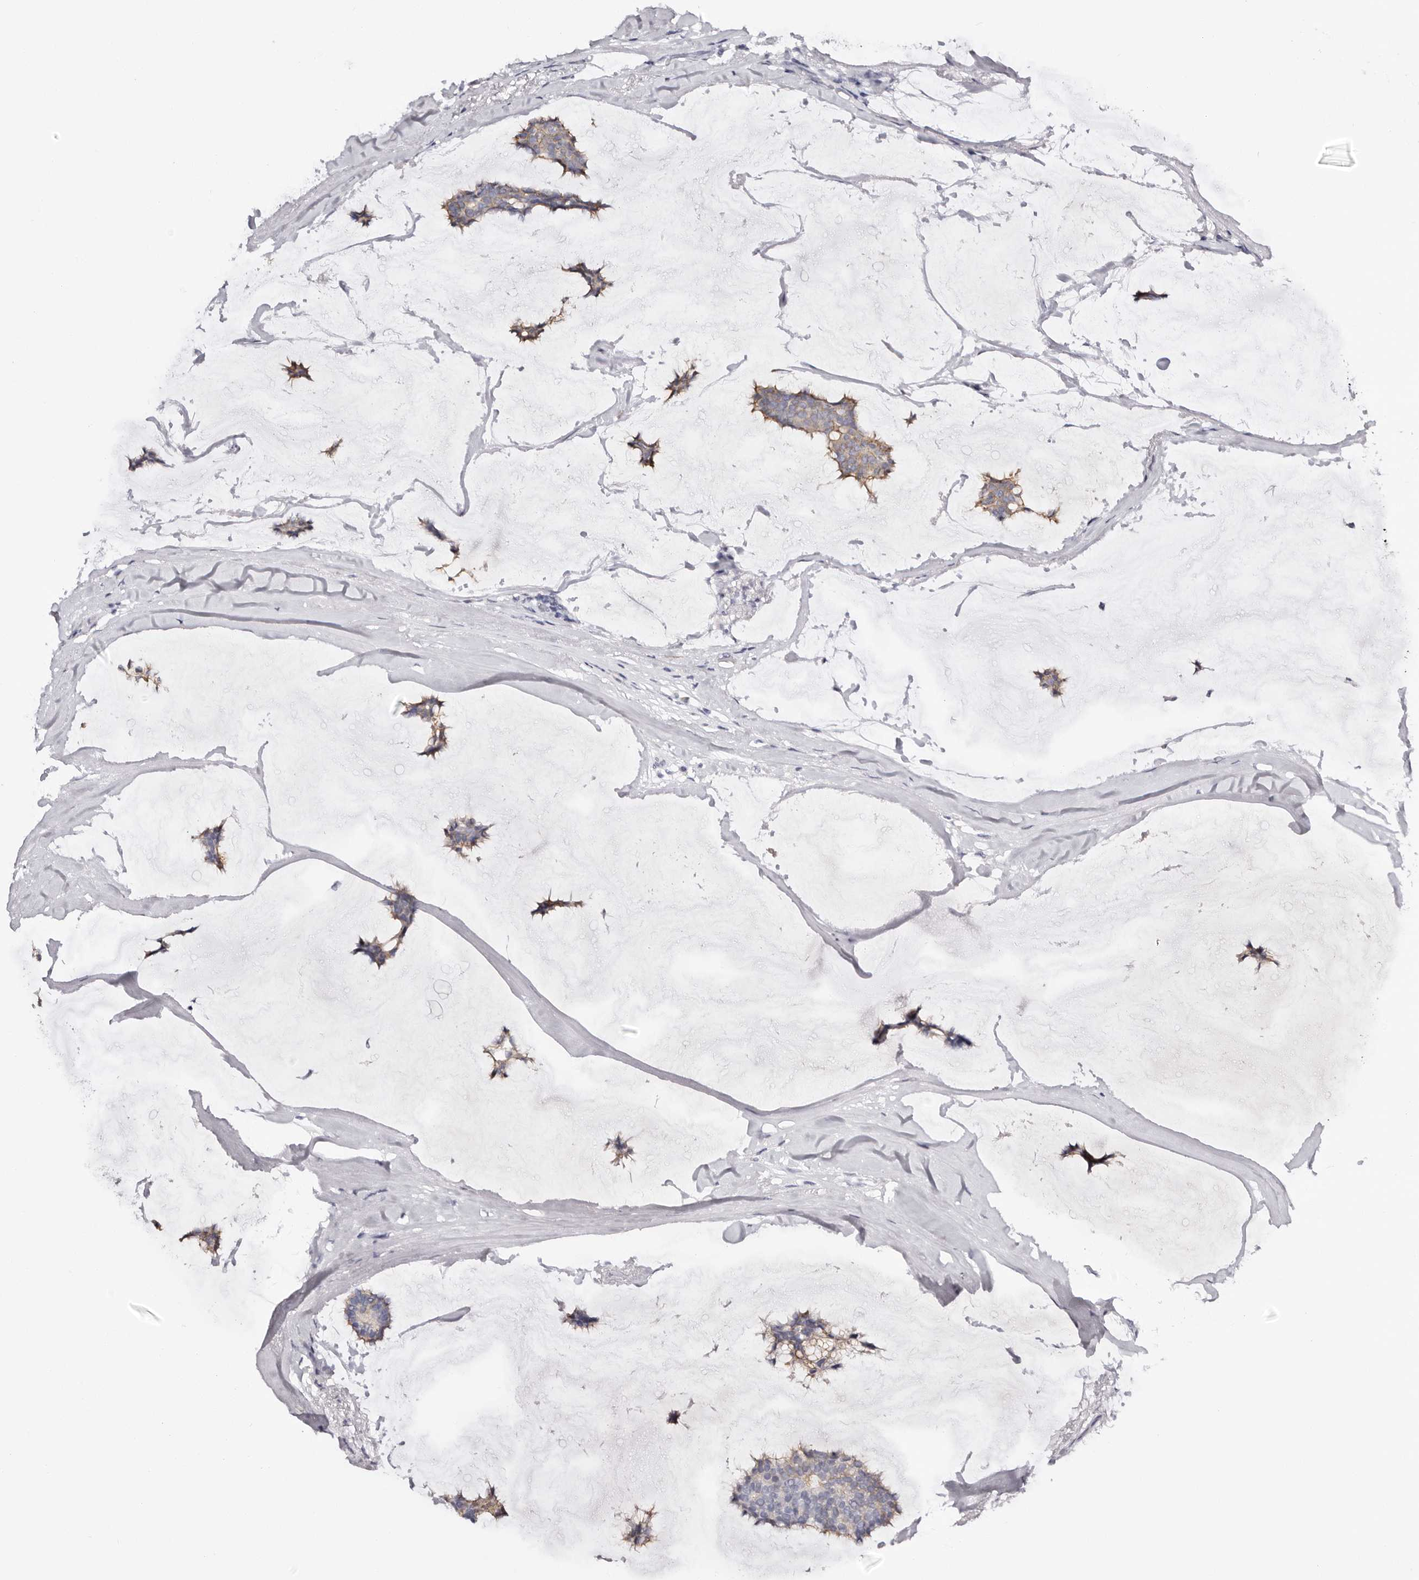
{"staining": {"intensity": "weak", "quantity": "25%-75%", "location": "cytoplasmic/membranous"}, "tissue": "breast cancer", "cell_type": "Tumor cells", "image_type": "cancer", "snomed": [{"axis": "morphology", "description": "Duct carcinoma"}, {"axis": "topography", "description": "Breast"}], "caption": "IHC (DAB) staining of breast cancer (infiltrating ductal carcinoma) shows weak cytoplasmic/membranous protein staining in approximately 25%-75% of tumor cells.", "gene": "ROM1", "patient": {"sex": "female", "age": 93}}